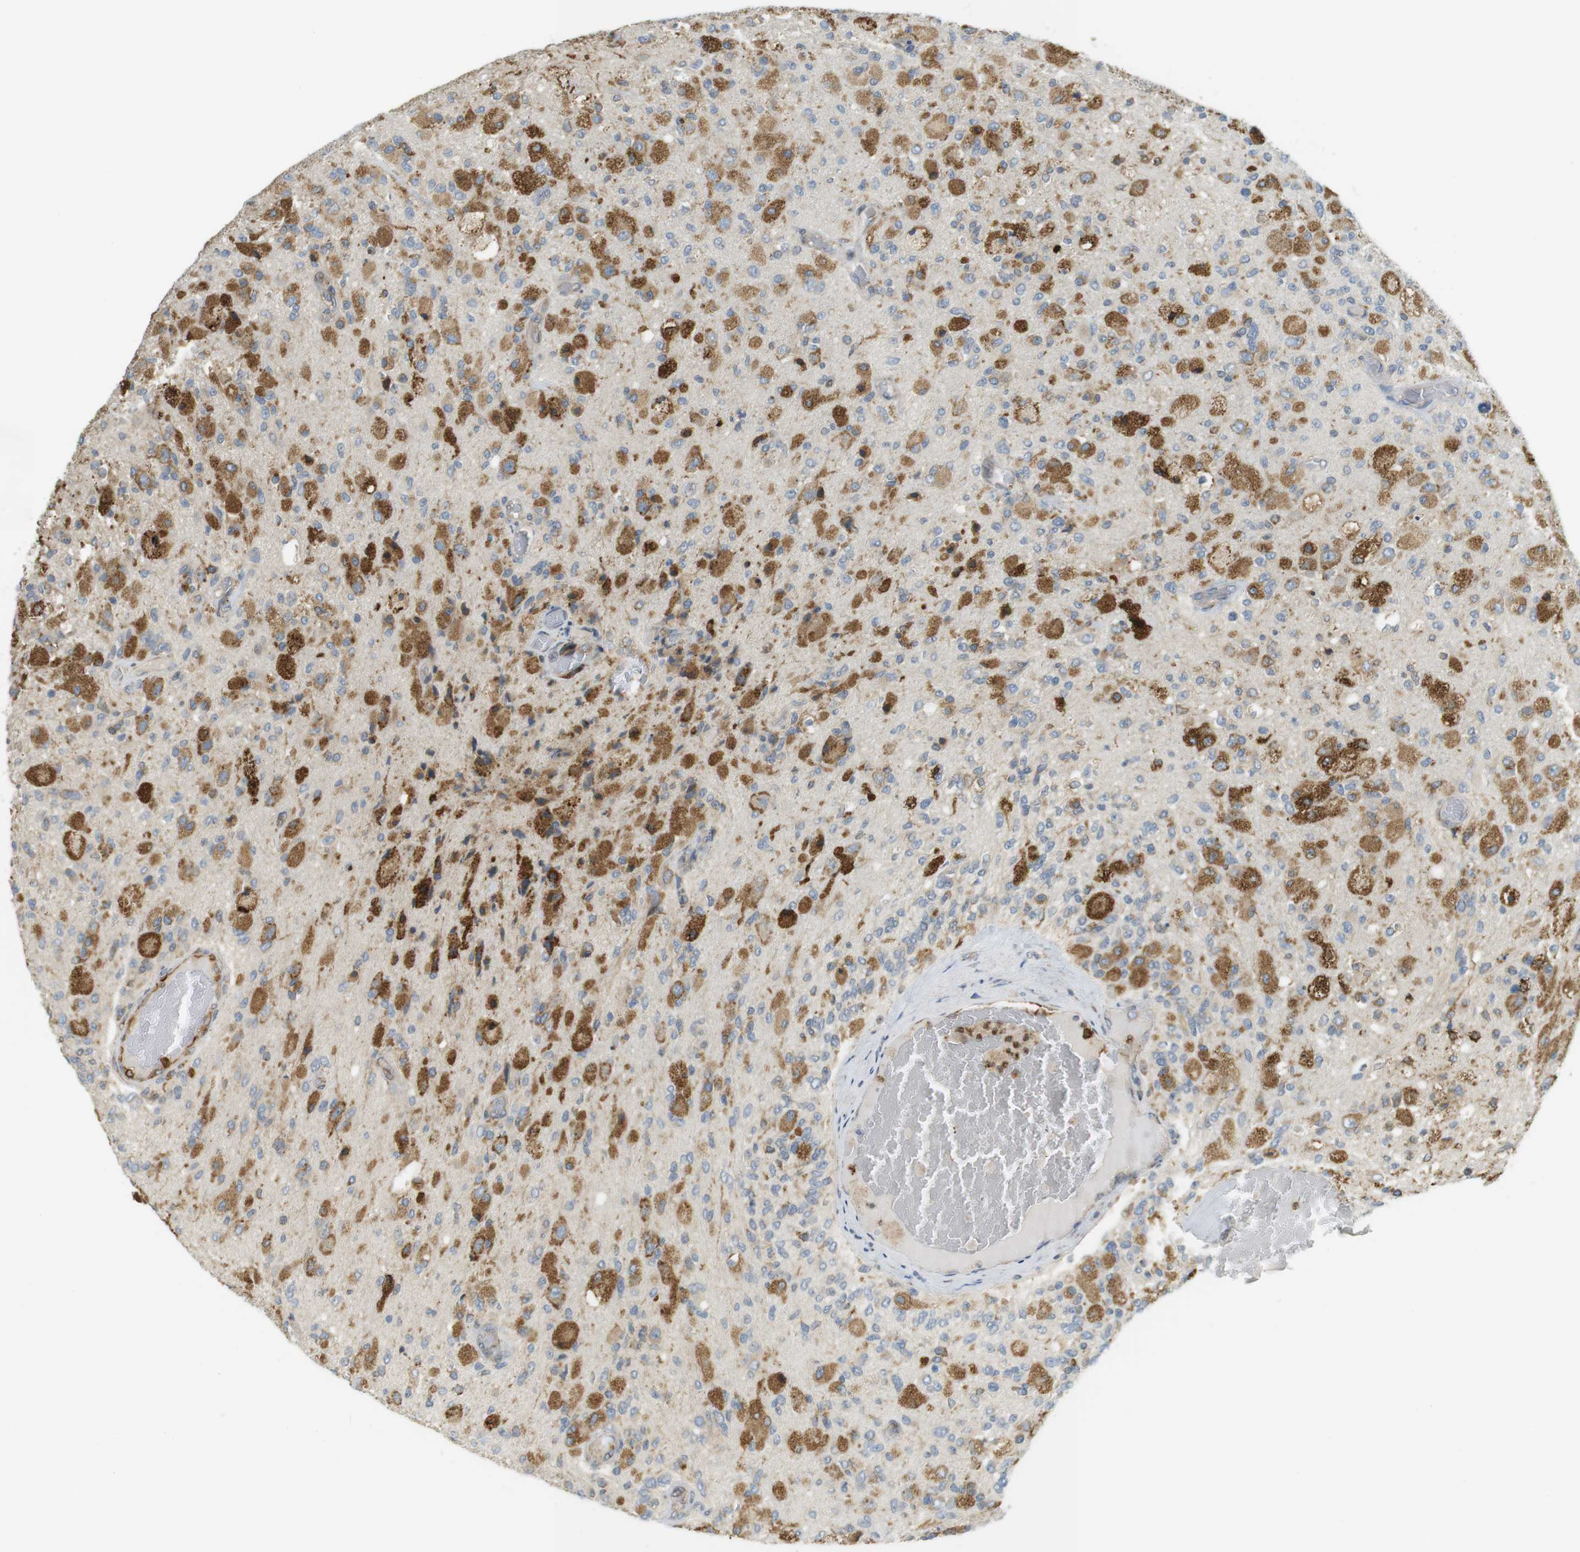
{"staining": {"intensity": "moderate", "quantity": ">75%", "location": "cytoplasmic/membranous"}, "tissue": "glioma", "cell_type": "Tumor cells", "image_type": "cancer", "snomed": [{"axis": "morphology", "description": "Normal tissue, NOS"}, {"axis": "morphology", "description": "Glioma, malignant, High grade"}, {"axis": "topography", "description": "Cerebral cortex"}], "caption": "Malignant glioma (high-grade) stained for a protein (brown) reveals moderate cytoplasmic/membranous positive expression in approximately >75% of tumor cells.", "gene": "MBOAT2", "patient": {"sex": "male", "age": 77}}